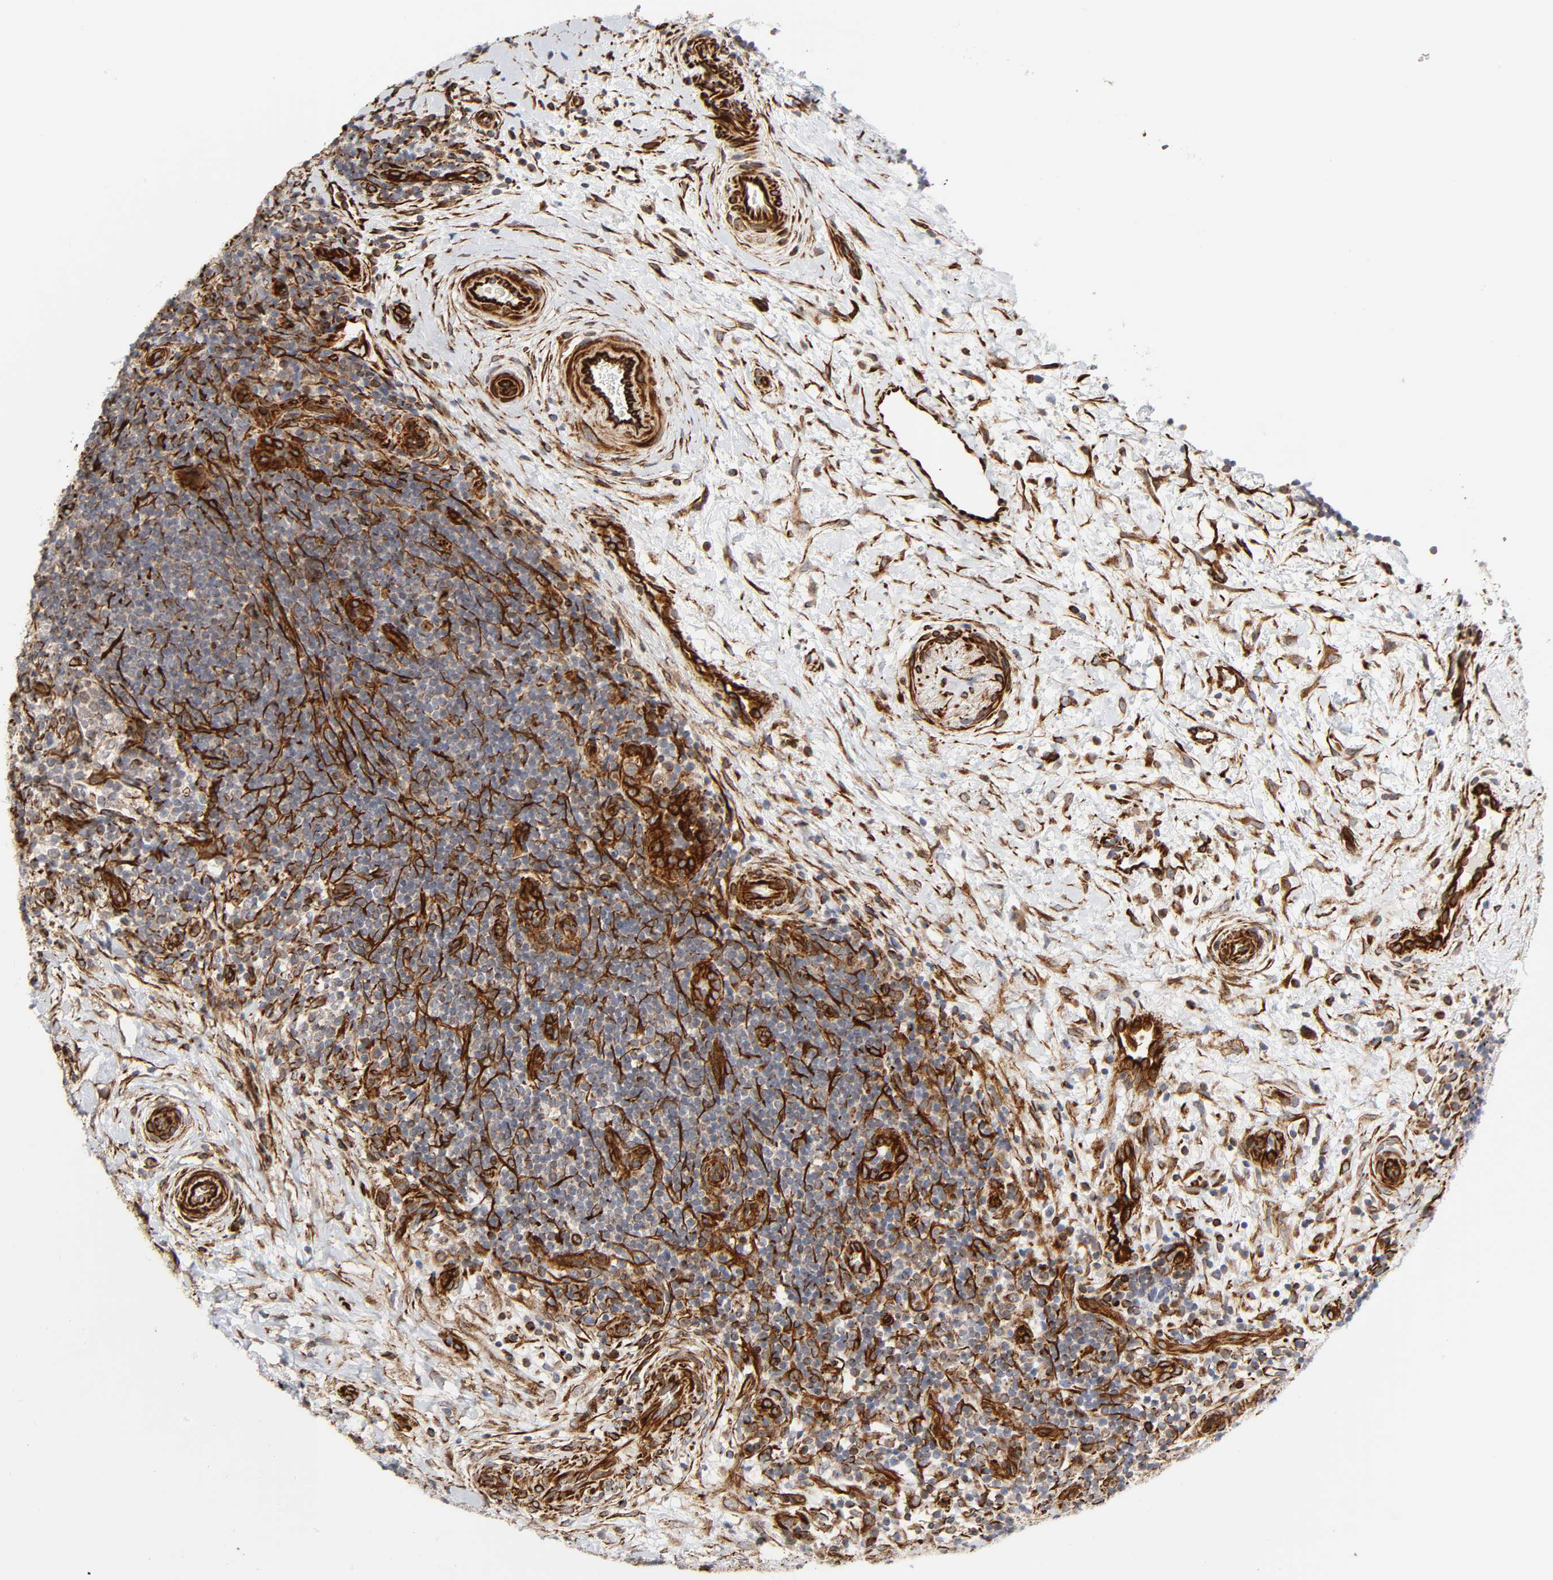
{"staining": {"intensity": "weak", "quantity": "<25%", "location": "cytoplasmic/membranous"}, "tissue": "lymphoma", "cell_type": "Tumor cells", "image_type": "cancer", "snomed": [{"axis": "morphology", "description": "Malignant lymphoma, non-Hodgkin's type, Low grade"}, {"axis": "topography", "description": "Lymph node"}], "caption": "Protein analysis of lymphoma reveals no significant positivity in tumor cells. (Brightfield microscopy of DAB (3,3'-diaminobenzidine) immunohistochemistry (IHC) at high magnification).", "gene": "FAM118A", "patient": {"sex": "female", "age": 76}}